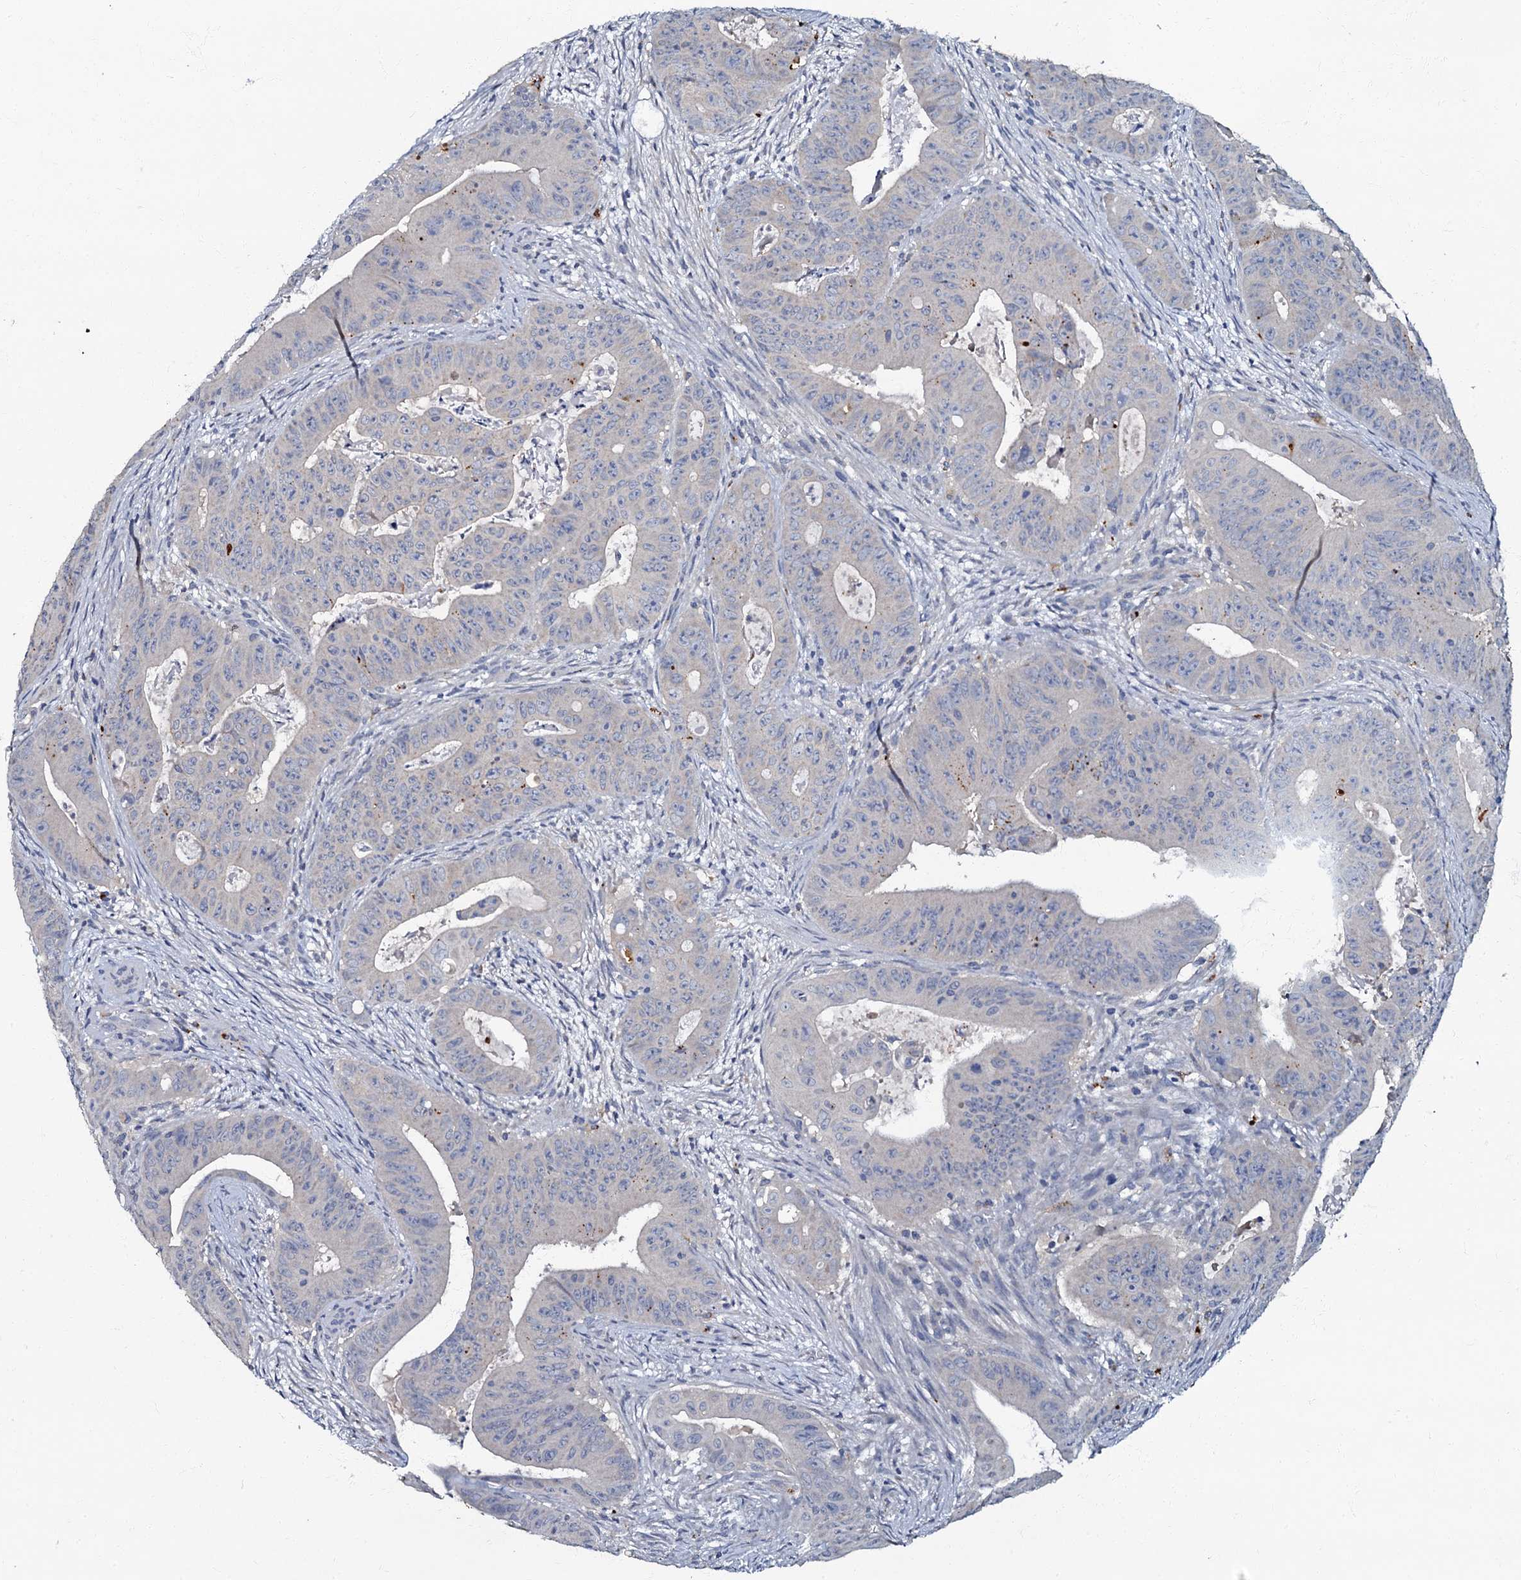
{"staining": {"intensity": "negative", "quantity": "none", "location": "none"}, "tissue": "colorectal cancer", "cell_type": "Tumor cells", "image_type": "cancer", "snomed": [{"axis": "morphology", "description": "Adenocarcinoma, NOS"}, {"axis": "topography", "description": "Rectum"}], "caption": "High power microscopy image of an immunohistochemistry (IHC) micrograph of colorectal cancer (adenocarcinoma), revealing no significant positivity in tumor cells.", "gene": "OLAH", "patient": {"sex": "female", "age": 75}}